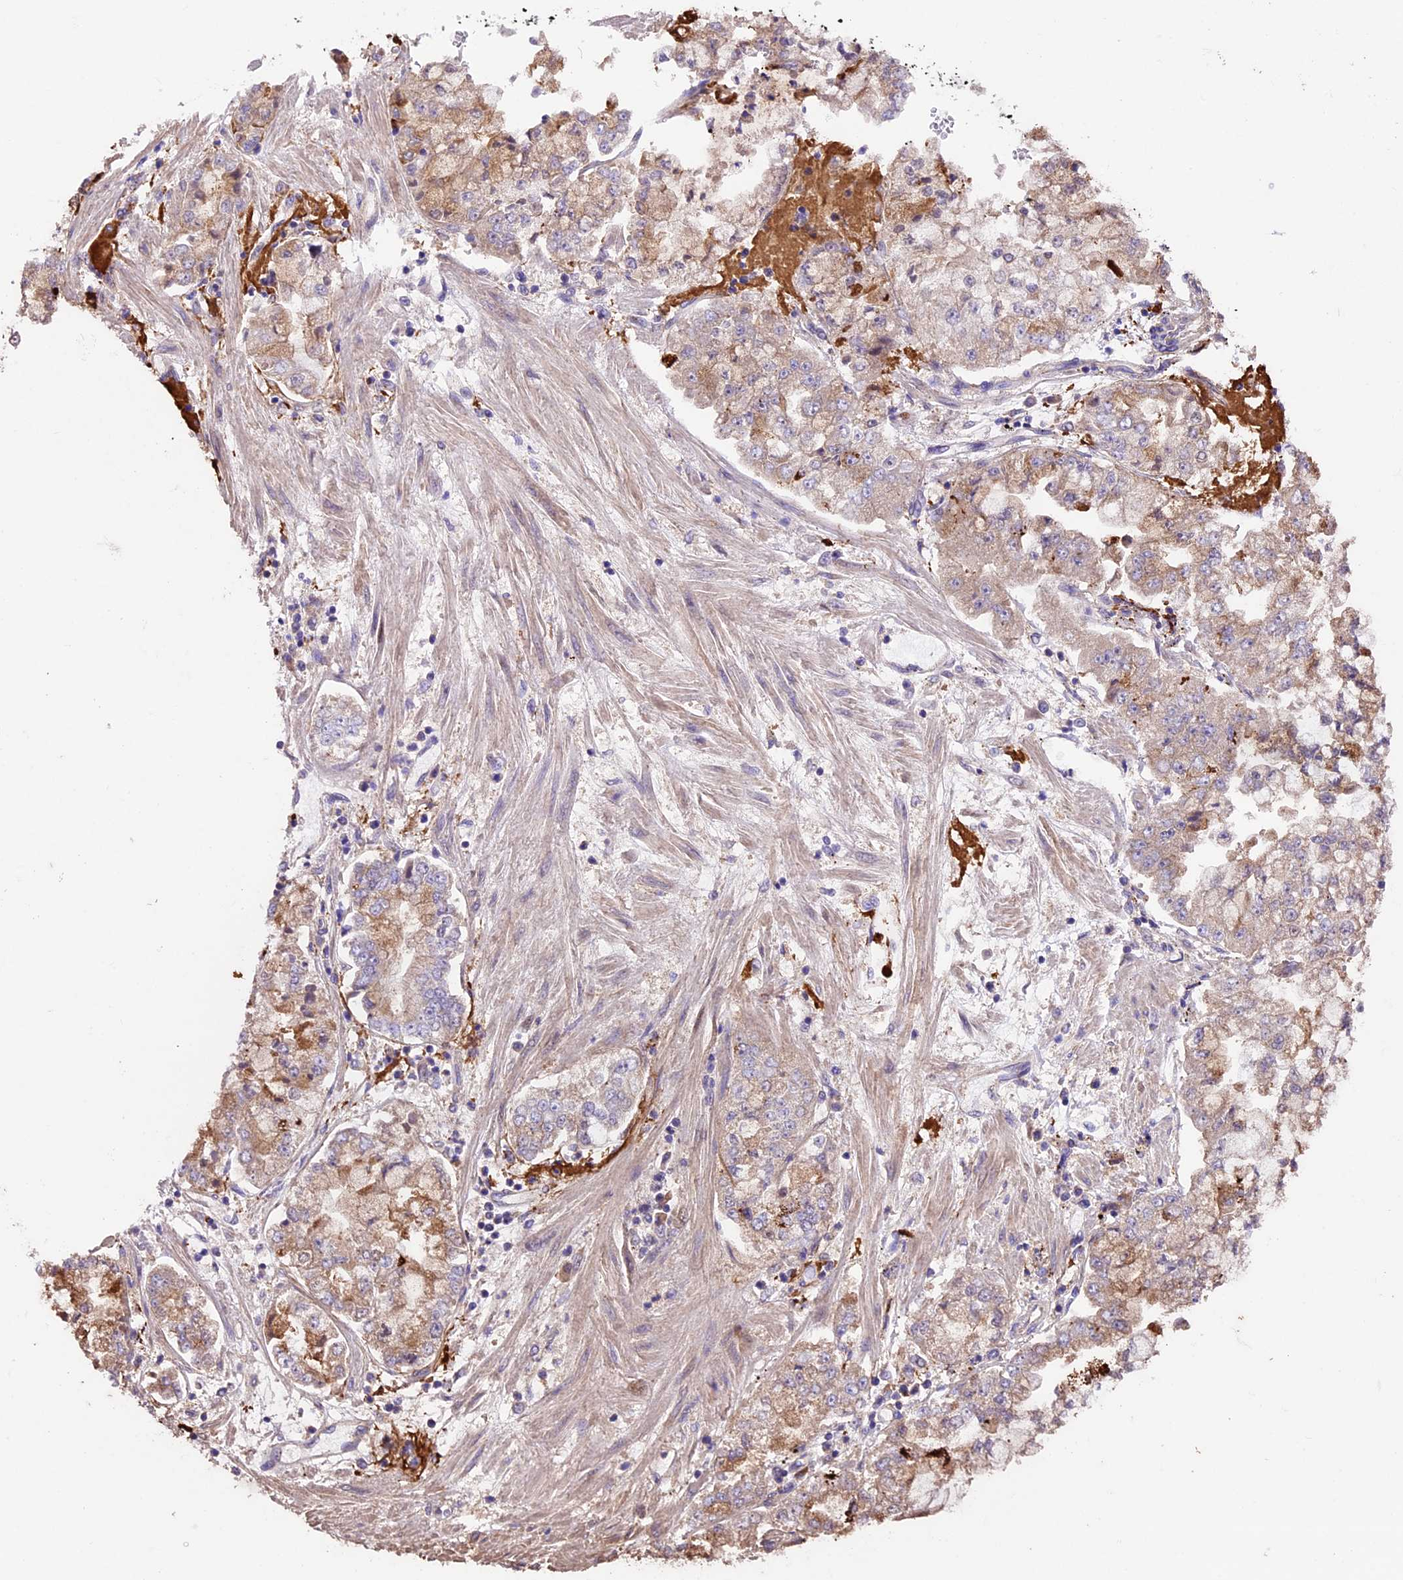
{"staining": {"intensity": "moderate", "quantity": "<25%", "location": "cytoplasmic/membranous"}, "tissue": "stomach cancer", "cell_type": "Tumor cells", "image_type": "cancer", "snomed": [{"axis": "morphology", "description": "Adenocarcinoma, NOS"}, {"axis": "topography", "description": "Stomach"}], "caption": "Immunohistochemistry image of neoplastic tissue: stomach cancer stained using IHC demonstrates low levels of moderate protein expression localized specifically in the cytoplasmic/membranous of tumor cells, appearing as a cytoplasmic/membranous brown color.", "gene": "SBNO2", "patient": {"sex": "male", "age": 76}}